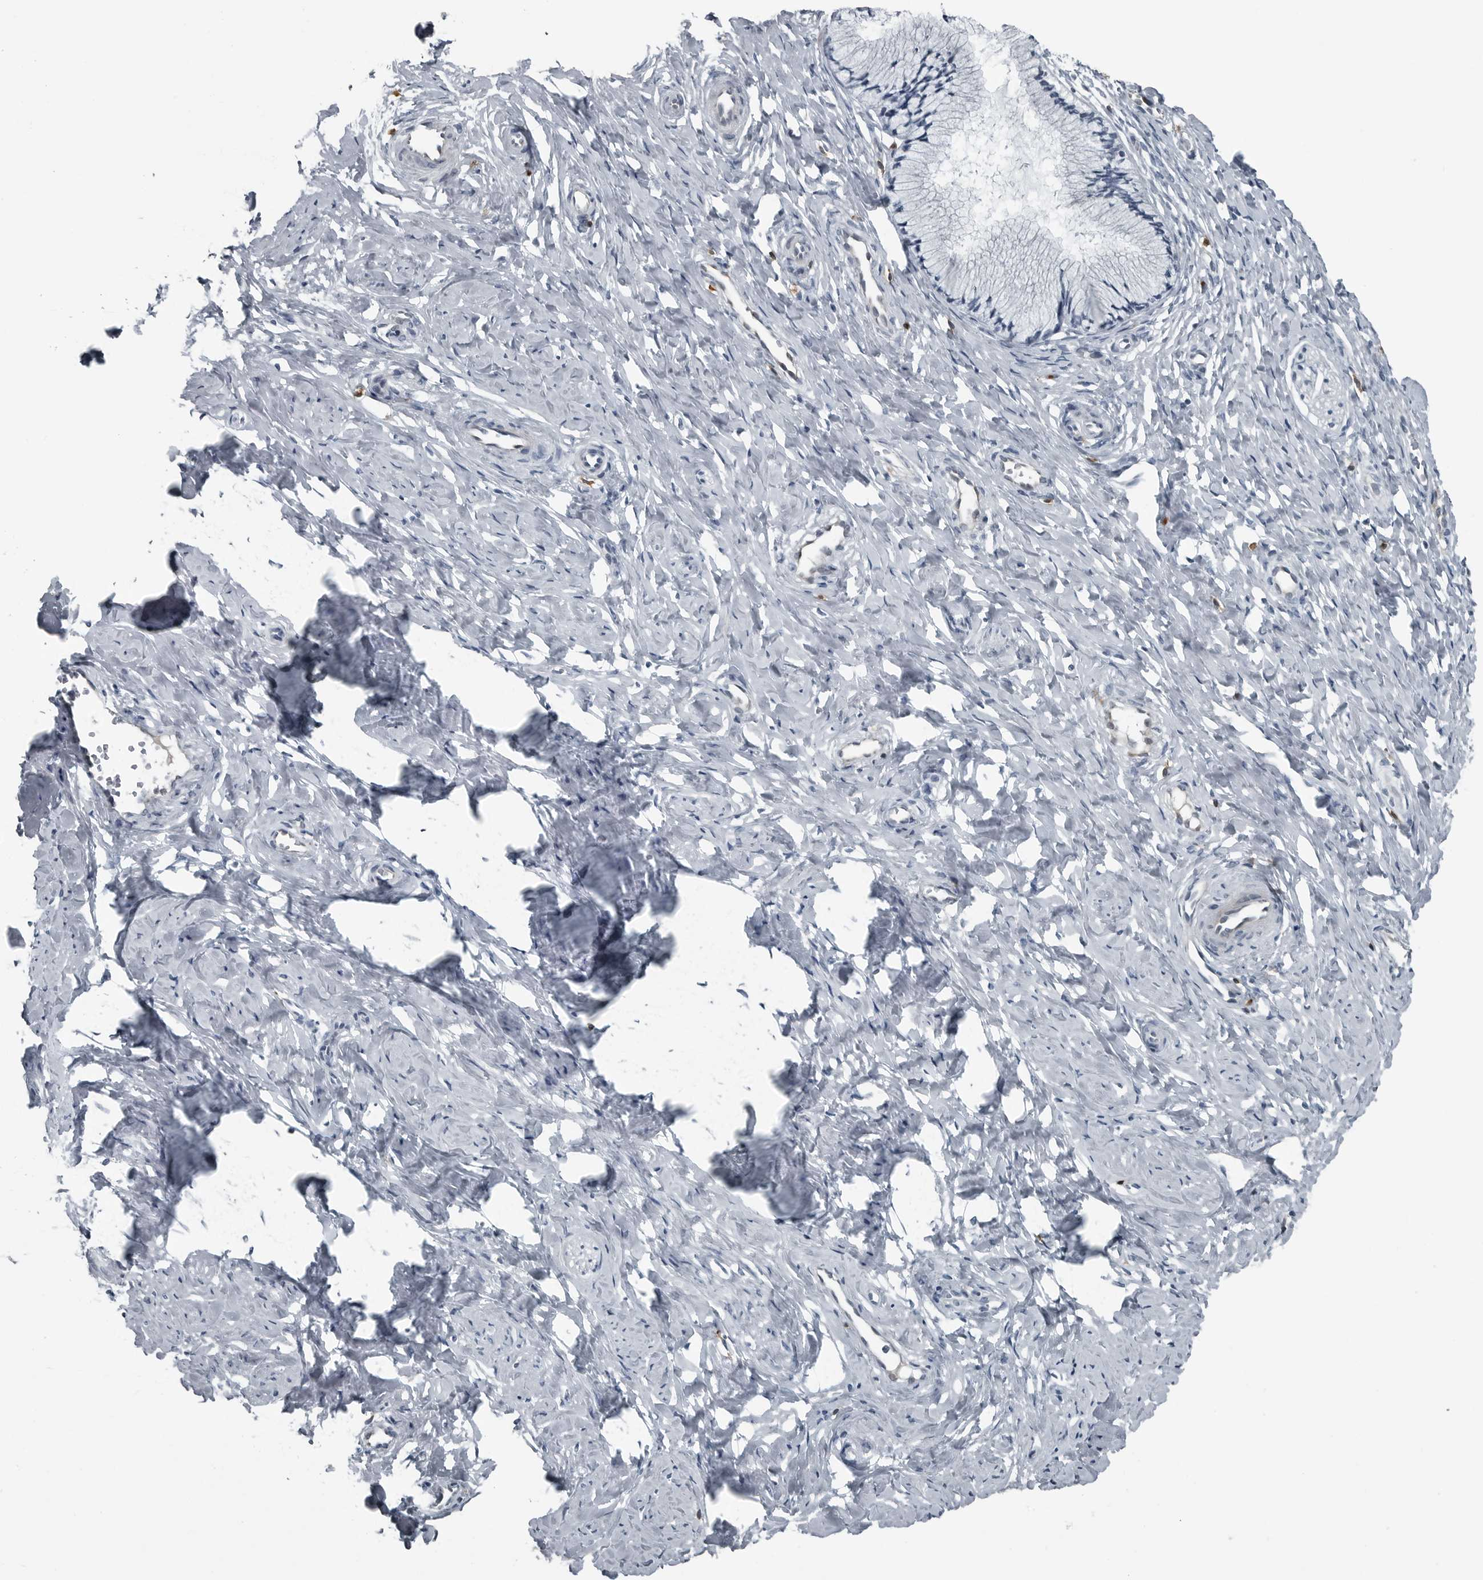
{"staining": {"intensity": "negative", "quantity": "none", "location": "none"}, "tissue": "cervix", "cell_type": "Glandular cells", "image_type": "normal", "snomed": [{"axis": "morphology", "description": "Normal tissue, NOS"}, {"axis": "topography", "description": "Cervix"}], "caption": "Image shows no protein expression in glandular cells of benign cervix.", "gene": "GAK", "patient": {"sex": "female", "age": 27}}